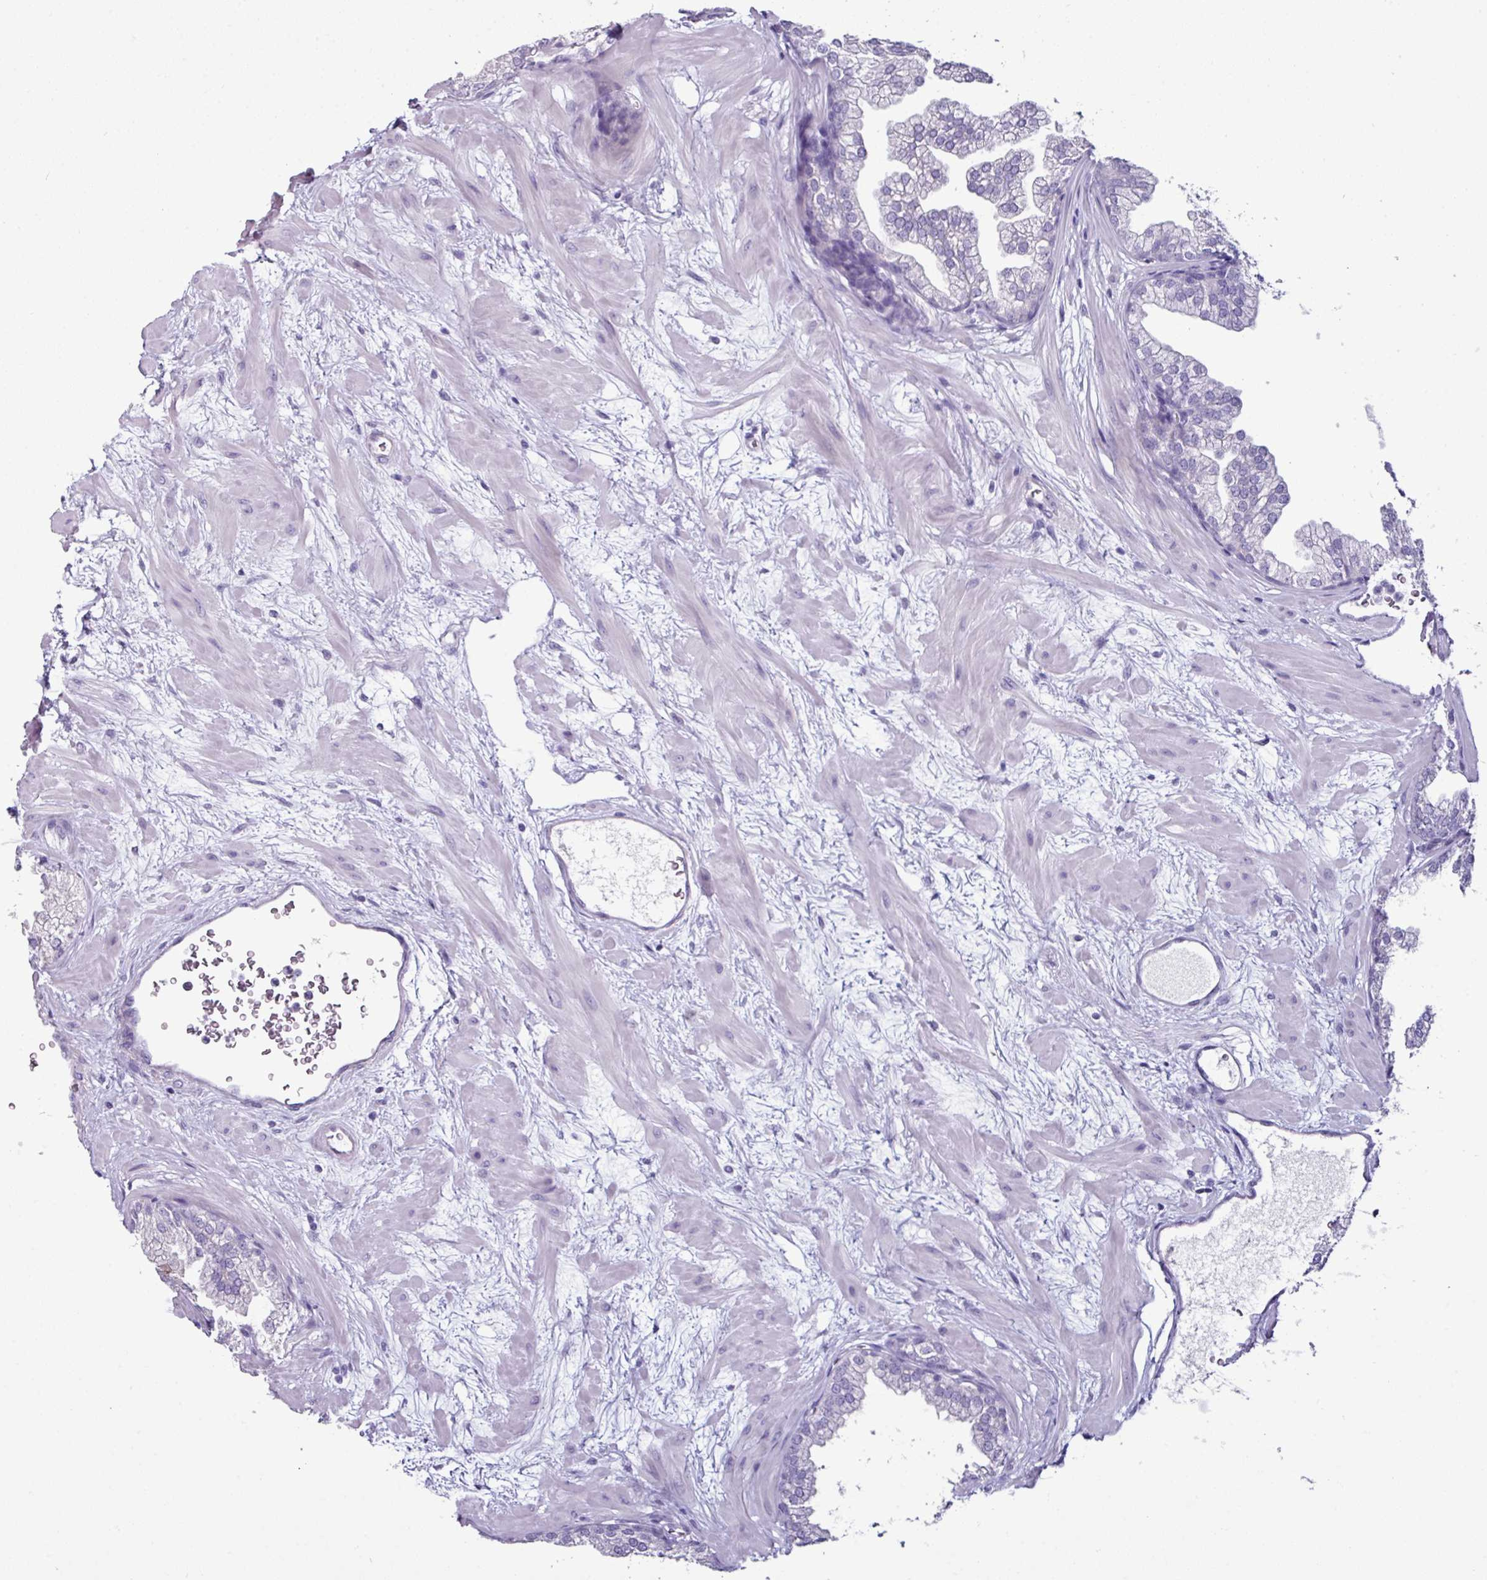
{"staining": {"intensity": "negative", "quantity": "none", "location": "none"}, "tissue": "prostate", "cell_type": "Glandular cells", "image_type": "normal", "snomed": [{"axis": "morphology", "description": "Normal tissue, NOS"}, {"axis": "topography", "description": "Prostate"}], "caption": "Prostate was stained to show a protein in brown. There is no significant positivity in glandular cells. The staining is performed using DAB (3,3'-diaminobenzidine) brown chromogen with nuclei counter-stained in using hematoxylin.", "gene": "GLP2R", "patient": {"sex": "male", "age": 37}}